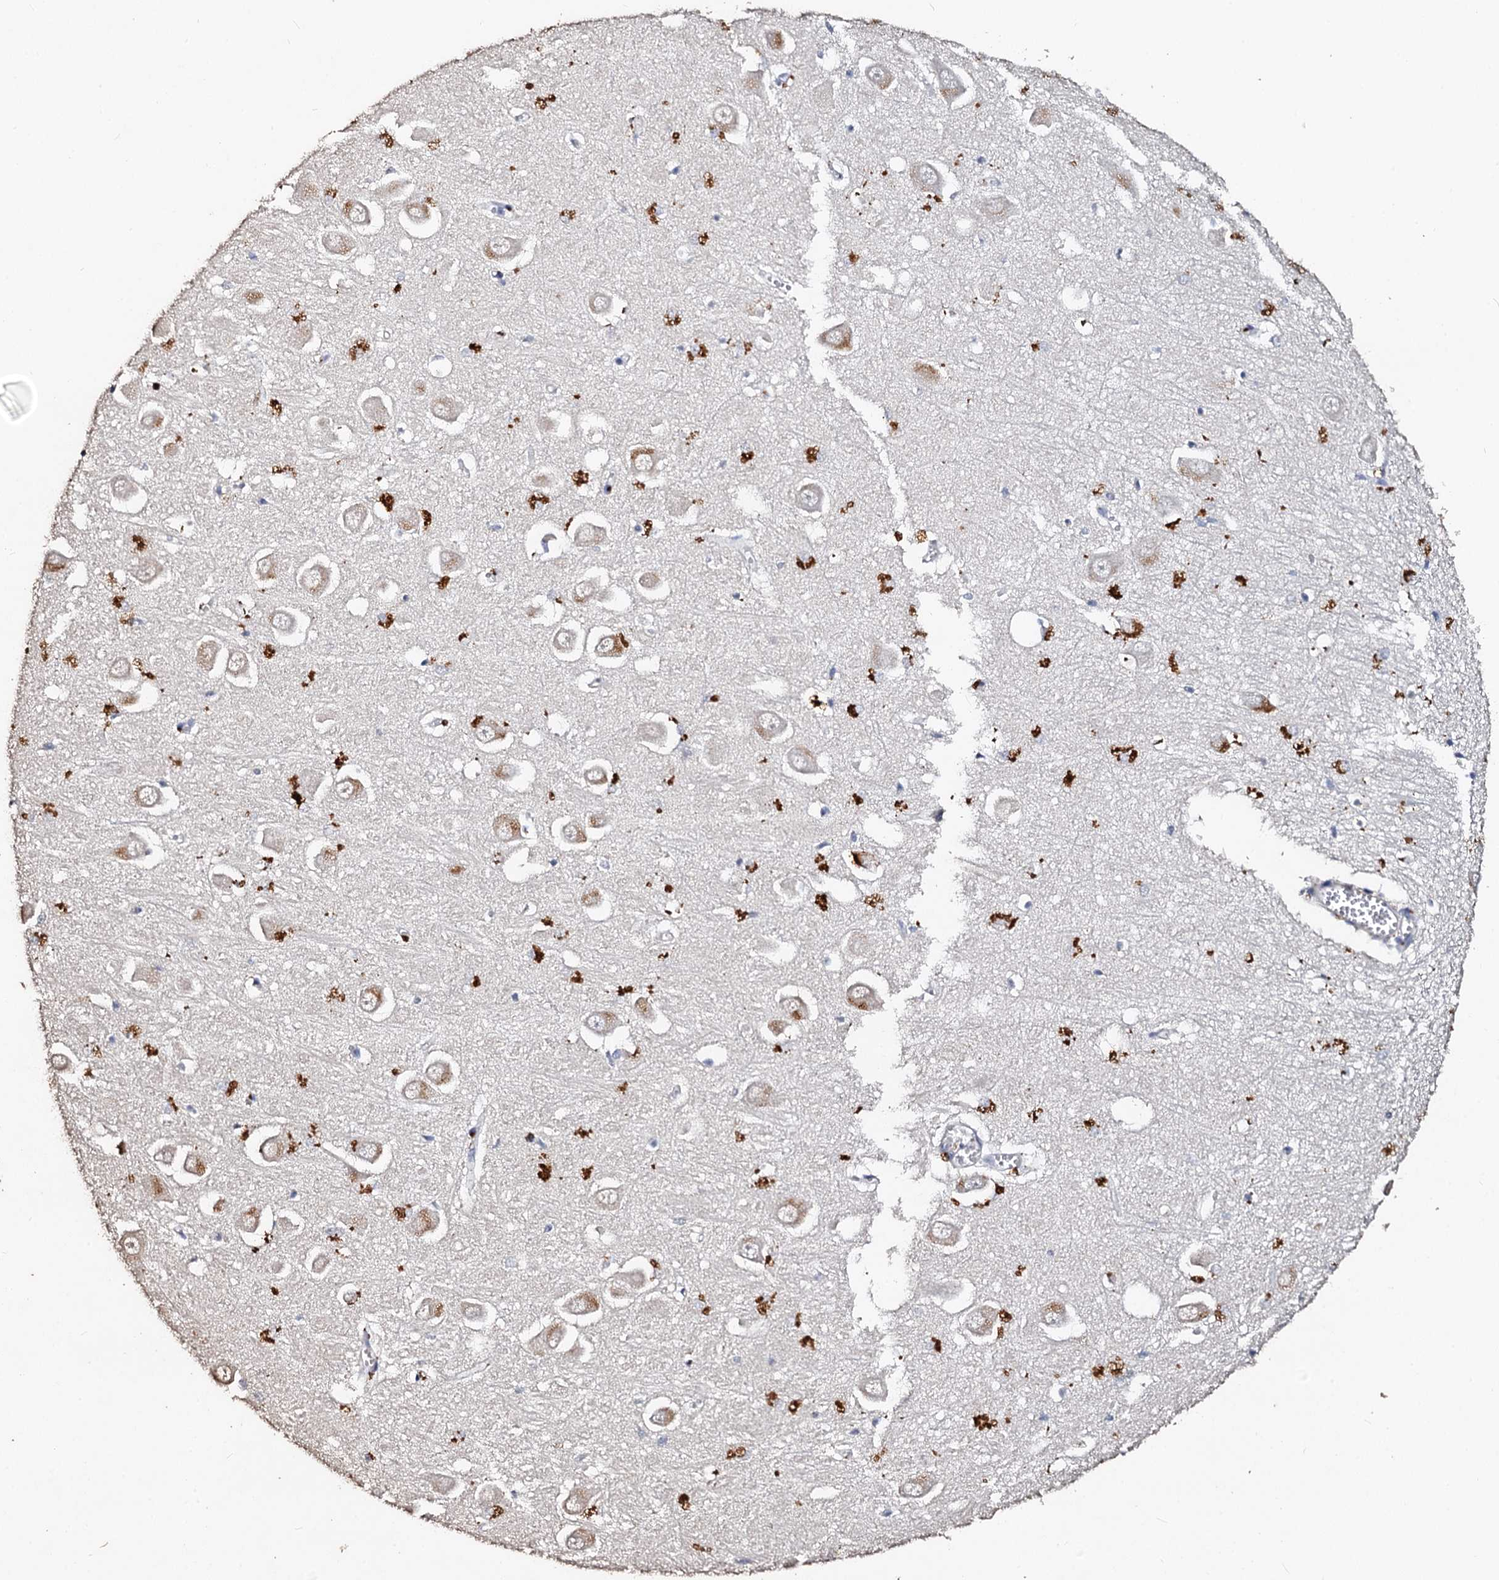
{"staining": {"intensity": "strong", "quantity": "<25%", "location": "cytoplasmic/membranous"}, "tissue": "hippocampus", "cell_type": "Glial cells", "image_type": "normal", "snomed": [{"axis": "morphology", "description": "Normal tissue, NOS"}, {"axis": "topography", "description": "Hippocampus"}], "caption": "Immunohistochemistry staining of normal hippocampus, which exhibits medium levels of strong cytoplasmic/membranous staining in approximately <25% of glial cells indicating strong cytoplasmic/membranous protein staining. The staining was performed using DAB (brown) for protein detection and nuclei were counterstained in hematoxylin (blue).", "gene": "VPS36", "patient": {"sex": "male", "age": 70}}